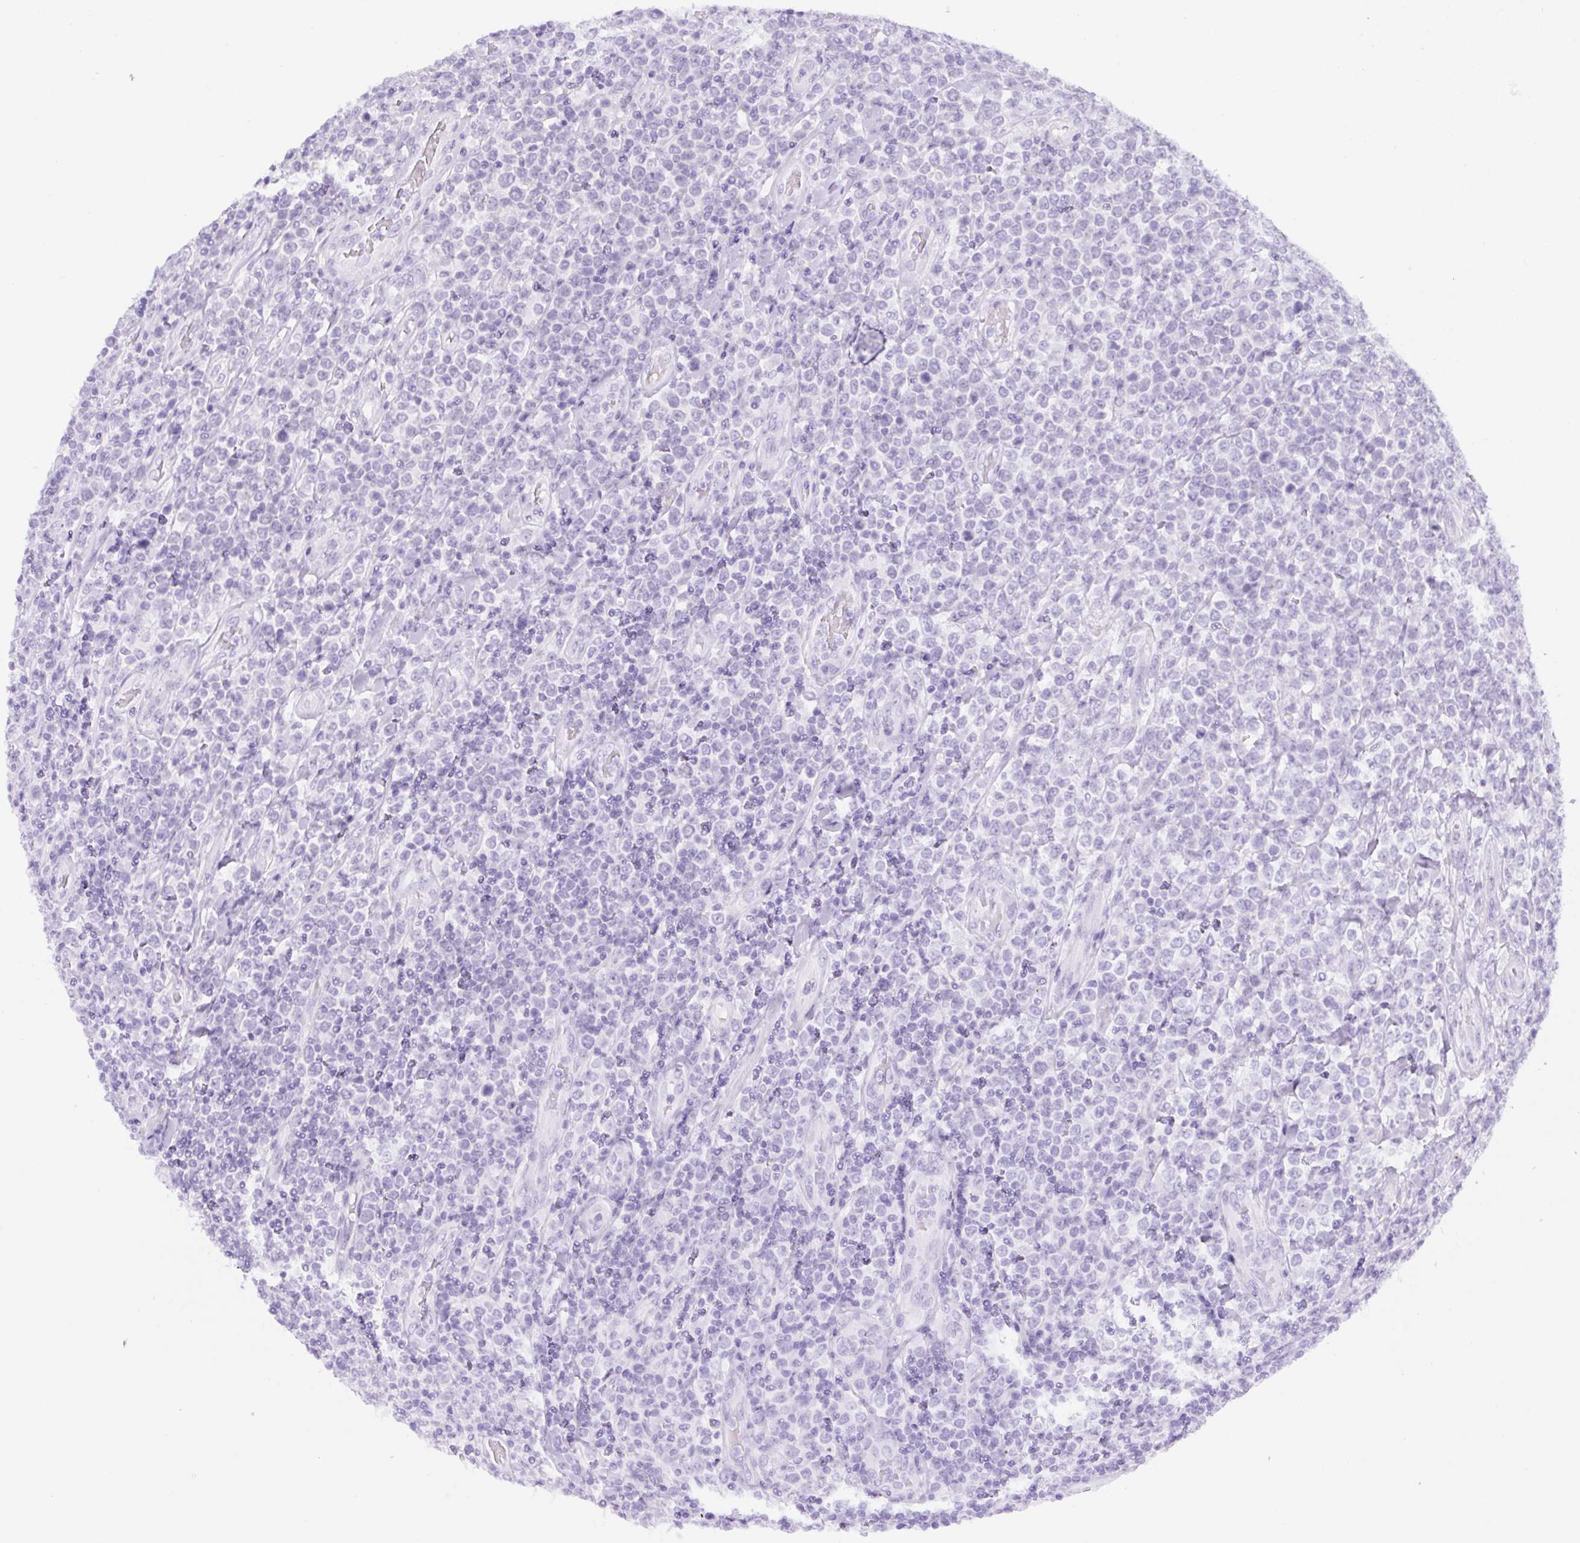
{"staining": {"intensity": "negative", "quantity": "none", "location": "none"}, "tissue": "lymphoma", "cell_type": "Tumor cells", "image_type": "cancer", "snomed": [{"axis": "morphology", "description": "Malignant lymphoma, non-Hodgkin's type, High grade"}, {"axis": "topography", "description": "Soft tissue"}], "caption": "This is a photomicrograph of immunohistochemistry staining of lymphoma, which shows no expression in tumor cells.", "gene": "ADAMTS19", "patient": {"sex": "female", "age": 56}}